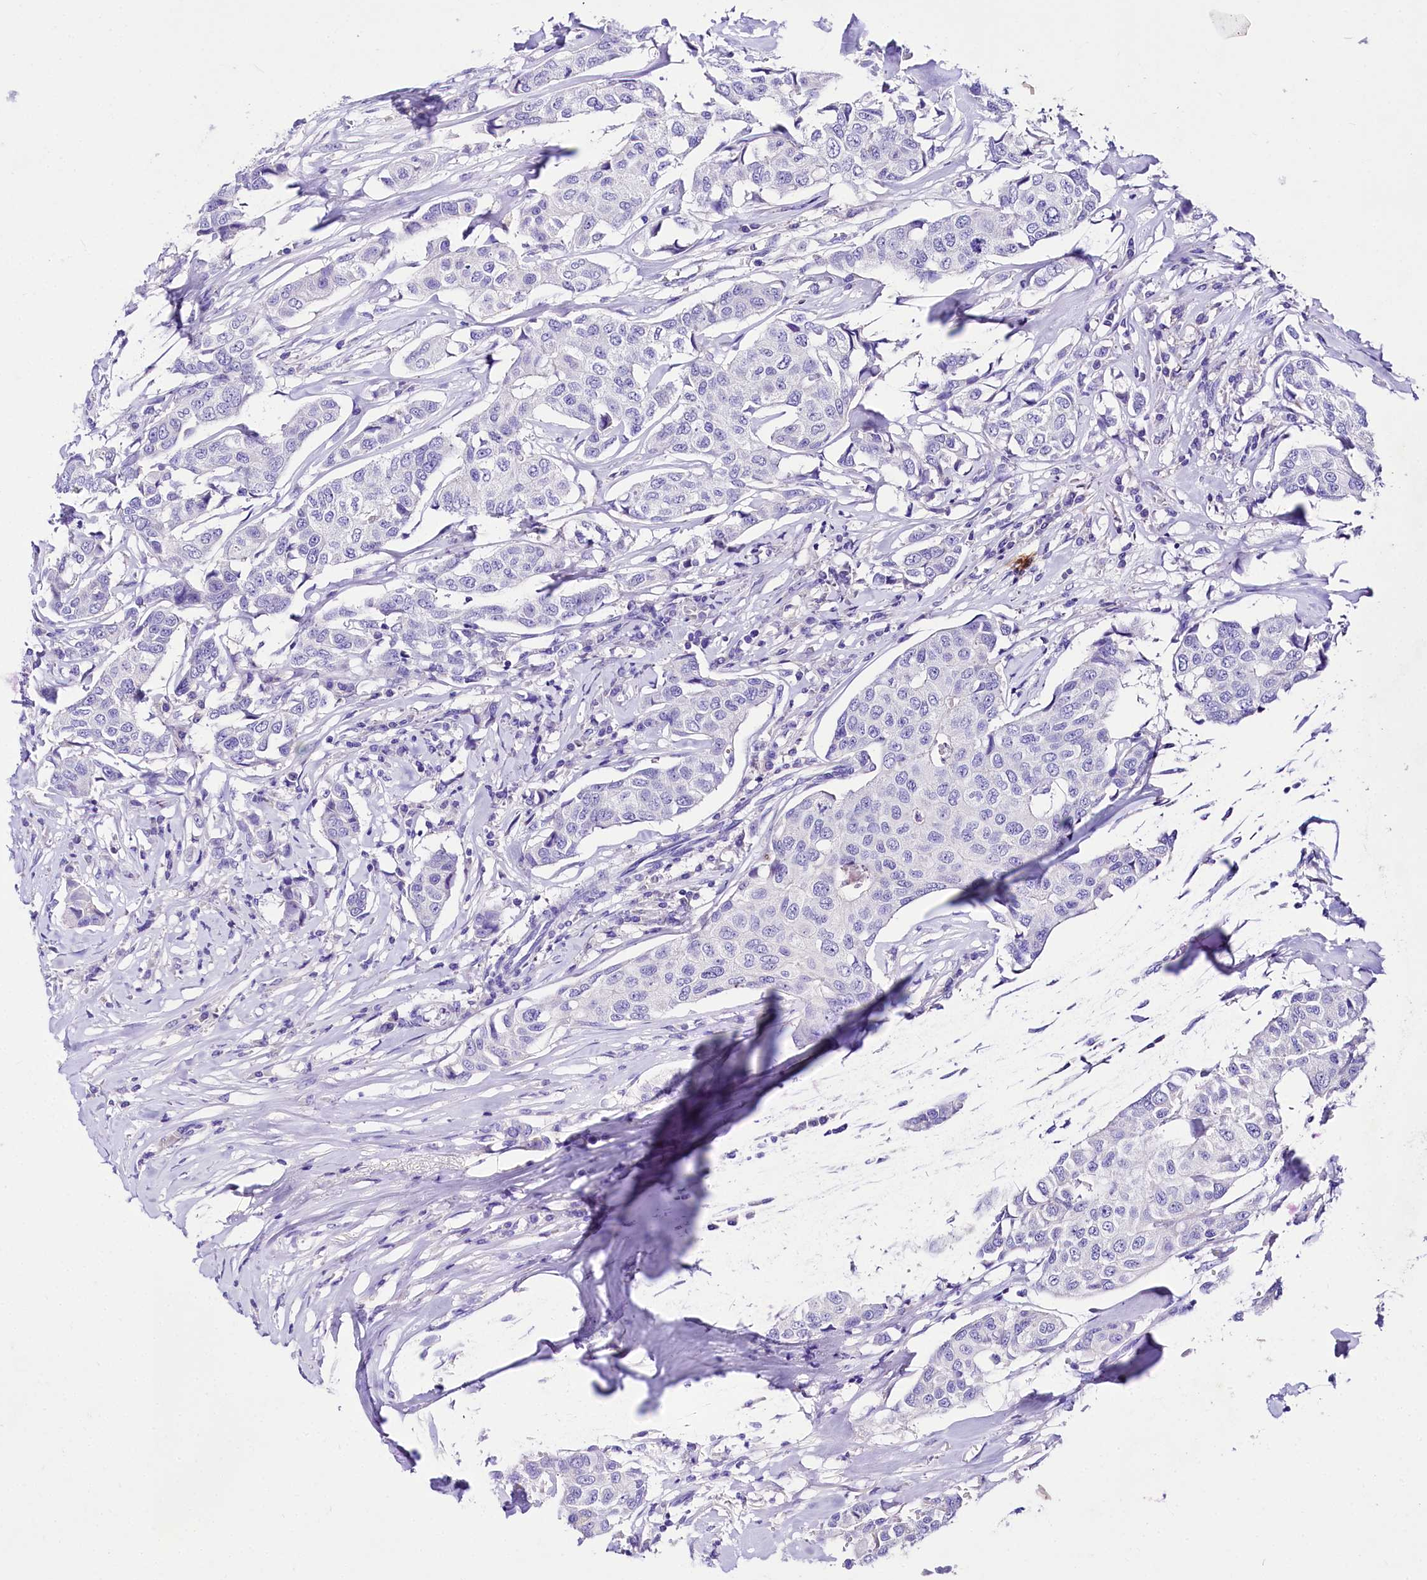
{"staining": {"intensity": "negative", "quantity": "none", "location": "none"}, "tissue": "breast cancer", "cell_type": "Tumor cells", "image_type": "cancer", "snomed": [{"axis": "morphology", "description": "Duct carcinoma"}, {"axis": "topography", "description": "Breast"}], "caption": "A high-resolution image shows immunohistochemistry (IHC) staining of breast cancer (infiltrating ductal carcinoma), which exhibits no significant positivity in tumor cells.", "gene": "A2ML1", "patient": {"sex": "female", "age": 80}}